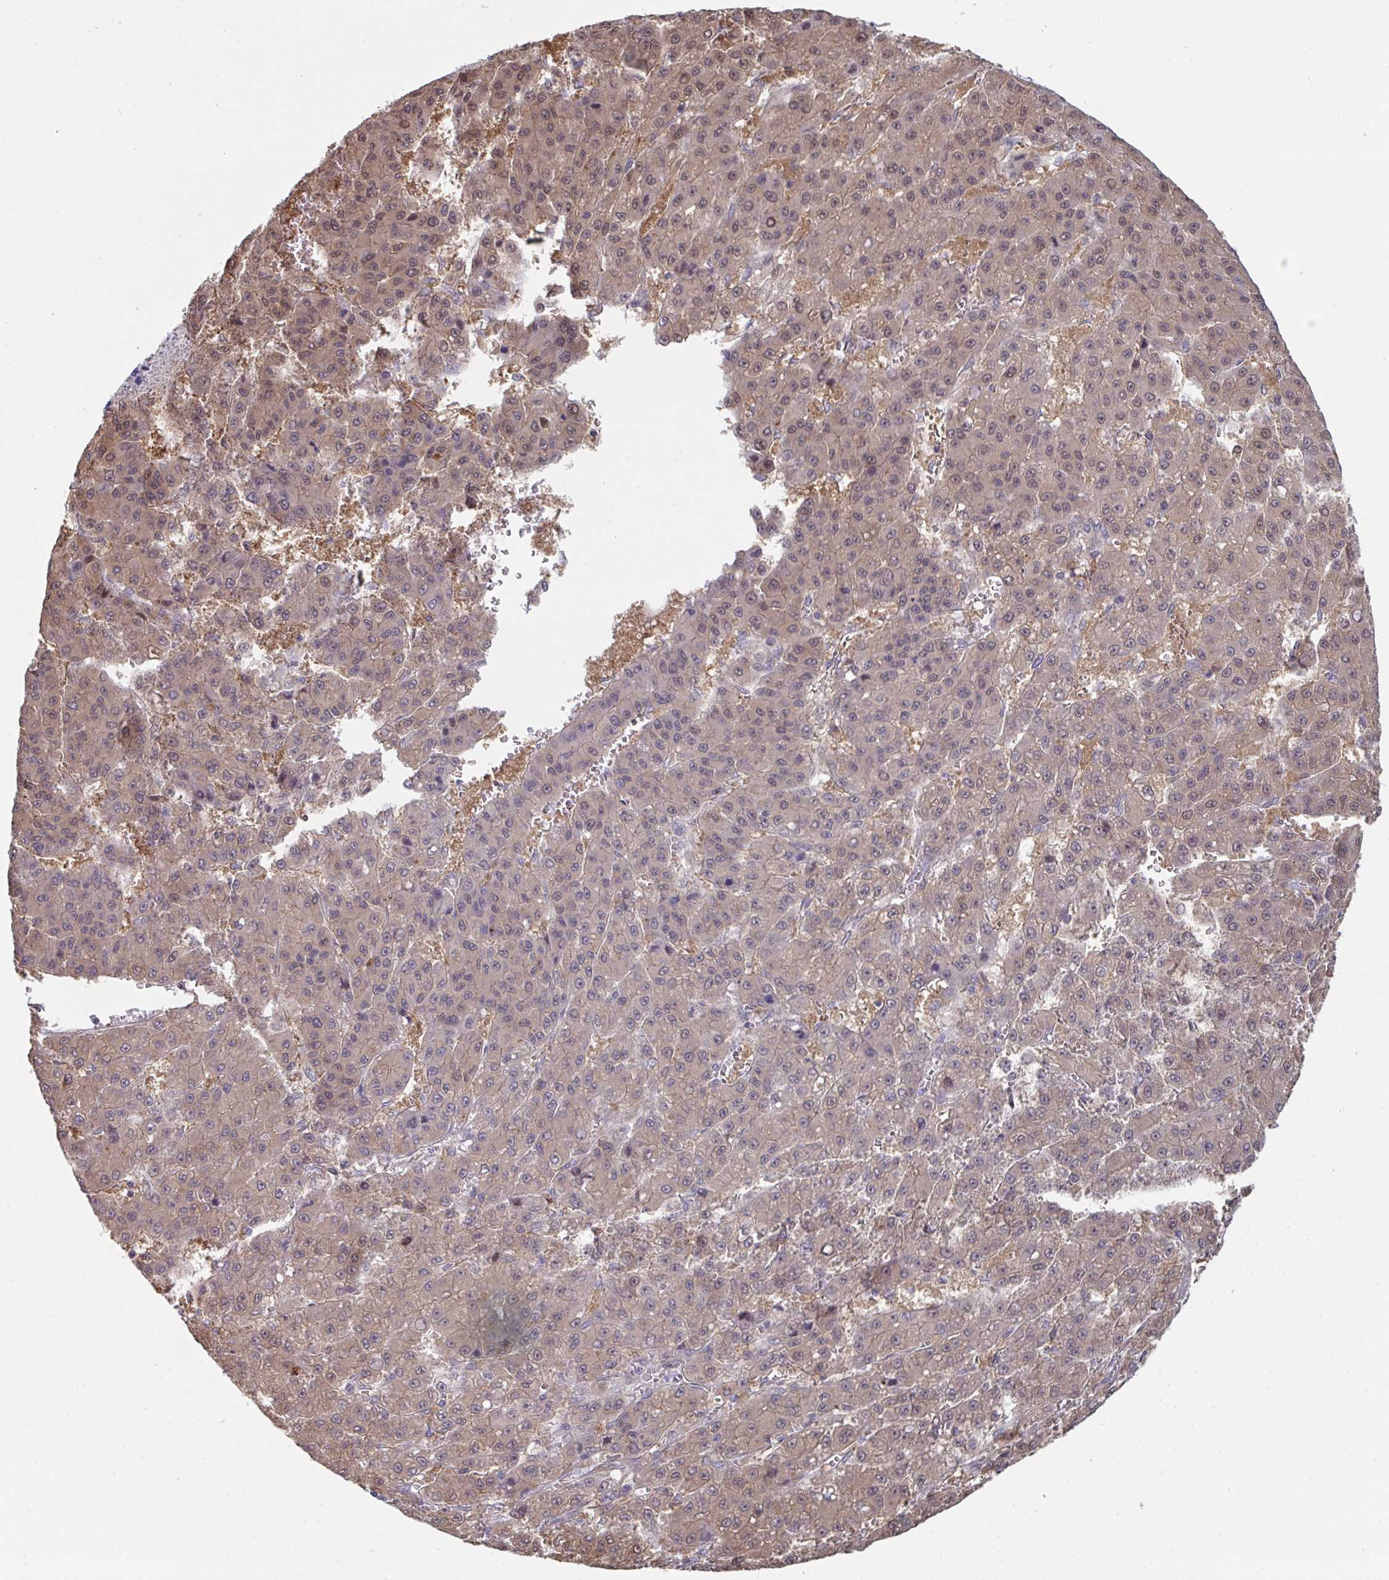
{"staining": {"intensity": "weak", "quantity": ">75%", "location": "cytoplasmic/membranous"}, "tissue": "liver cancer", "cell_type": "Tumor cells", "image_type": "cancer", "snomed": [{"axis": "morphology", "description": "Carcinoma, Hepatocellular, NOS"}, {"axis": "topography", "description": "Liver"}], "caption": "Immunohistochemical staining of liver cancer (hepatocellular carcinoma) displays low levels of weak cytoplasmic/membranous staining in about >75% of tumor cells. (Brightfield microscopy of DAB IHC at high magnification).", "gene": "PTPRD", "patient": {"sex": "male", "age": 70}}